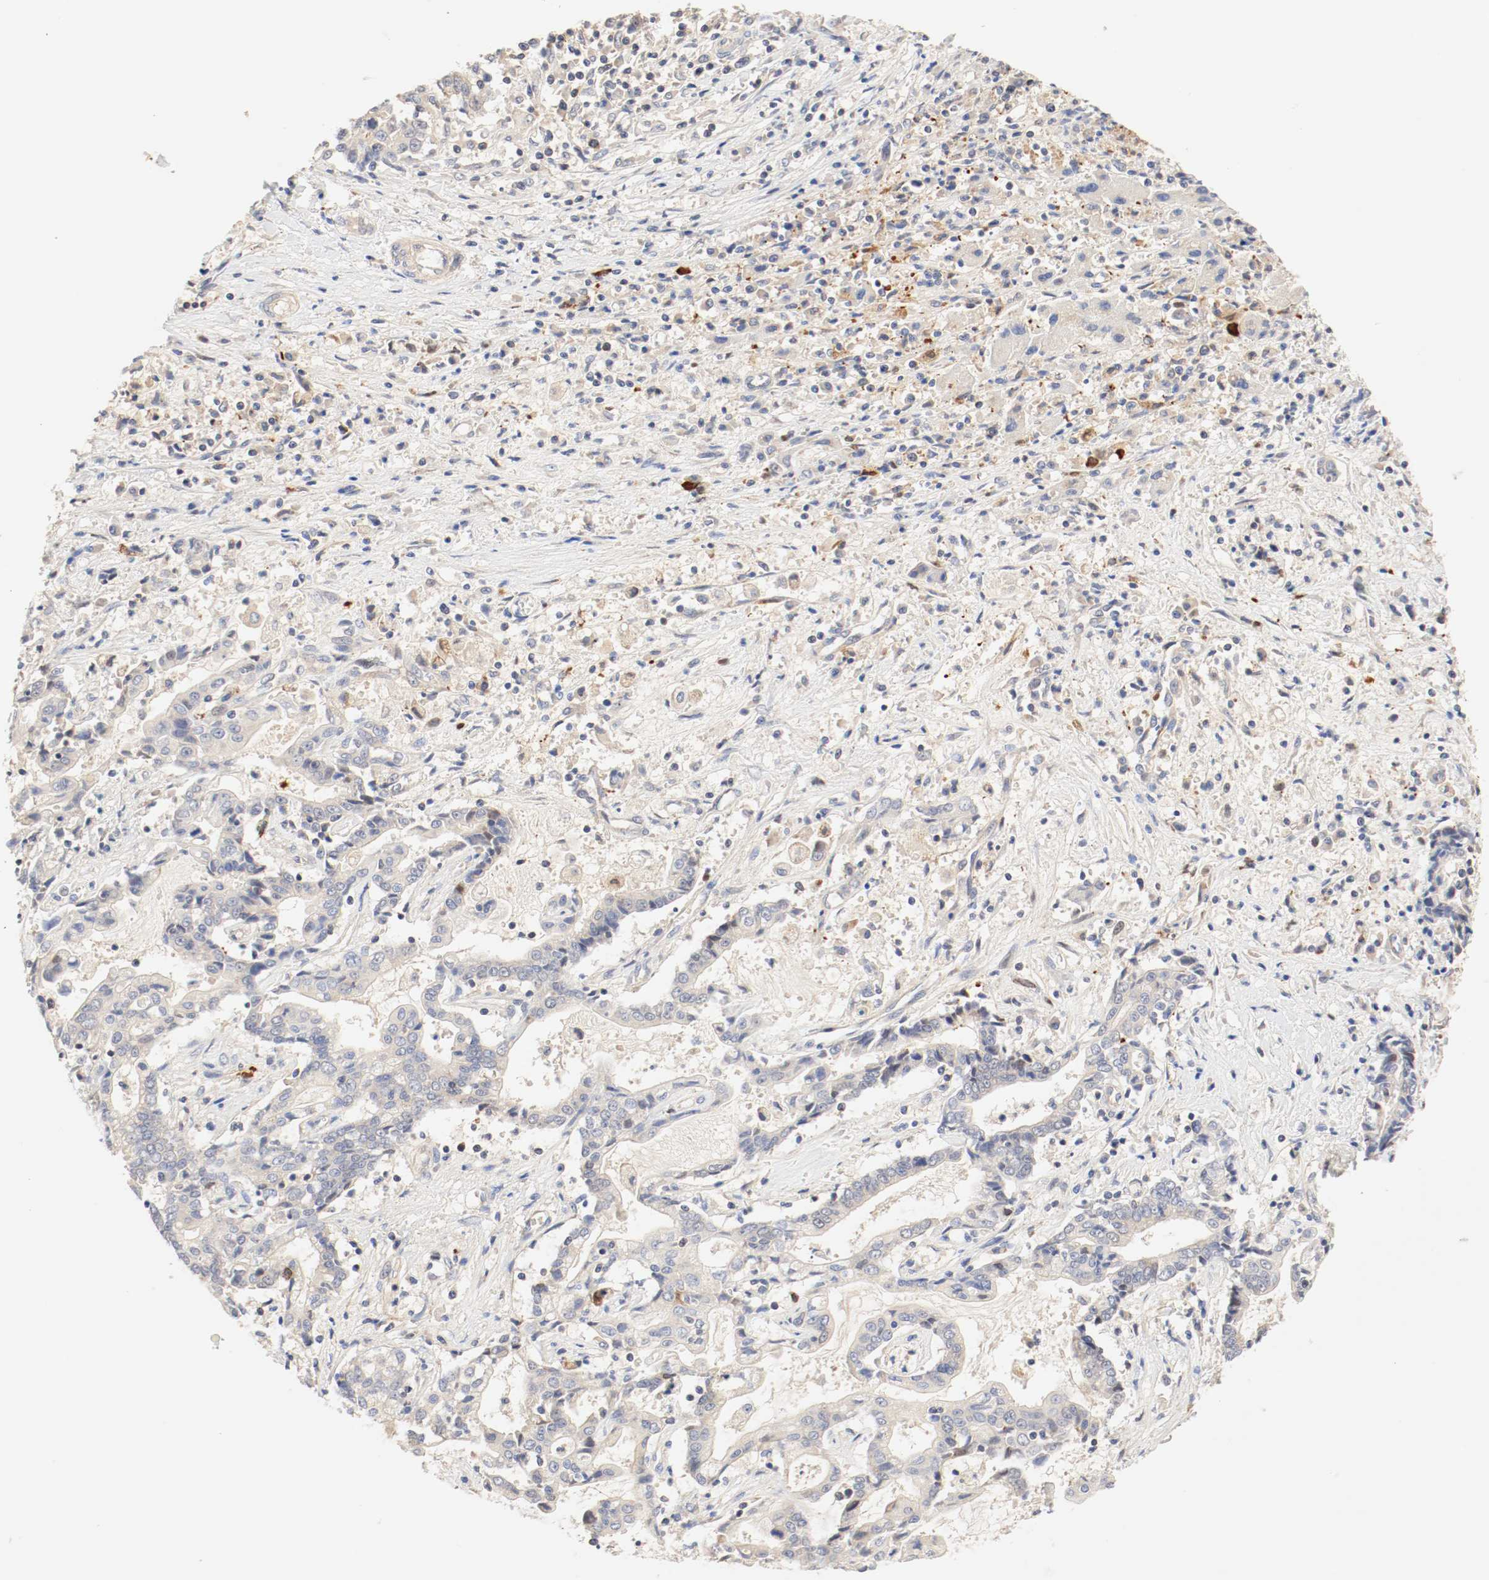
{"staining": {"intensity": "weak", "quantity": ">75%", "location": "cytoplasmic/membranous"}, "tissue": "liver cancer", "cell_type": "Tumor cells", "image_type": "cancer", "snomed": [{"axis": "morphology", "description": "Cholangiocarcinoma"}, {"axis": "topography", "description": "Liver"}], "caption": "Liver cholangiocarcinoma stained with DAB (3,3'-diaminobenzidine) IHC shows low levels of weak cytoplasmic/membranous staining in approximately >75% of tumor cells. (Stains: DAB (3,3'-diaminobenzidine) in brown, nuclei in blue, Microscopy: brightfield microscopy at high magnification).", "gene": "GIT1", "patient": {"sex": "male", "age": 57}}